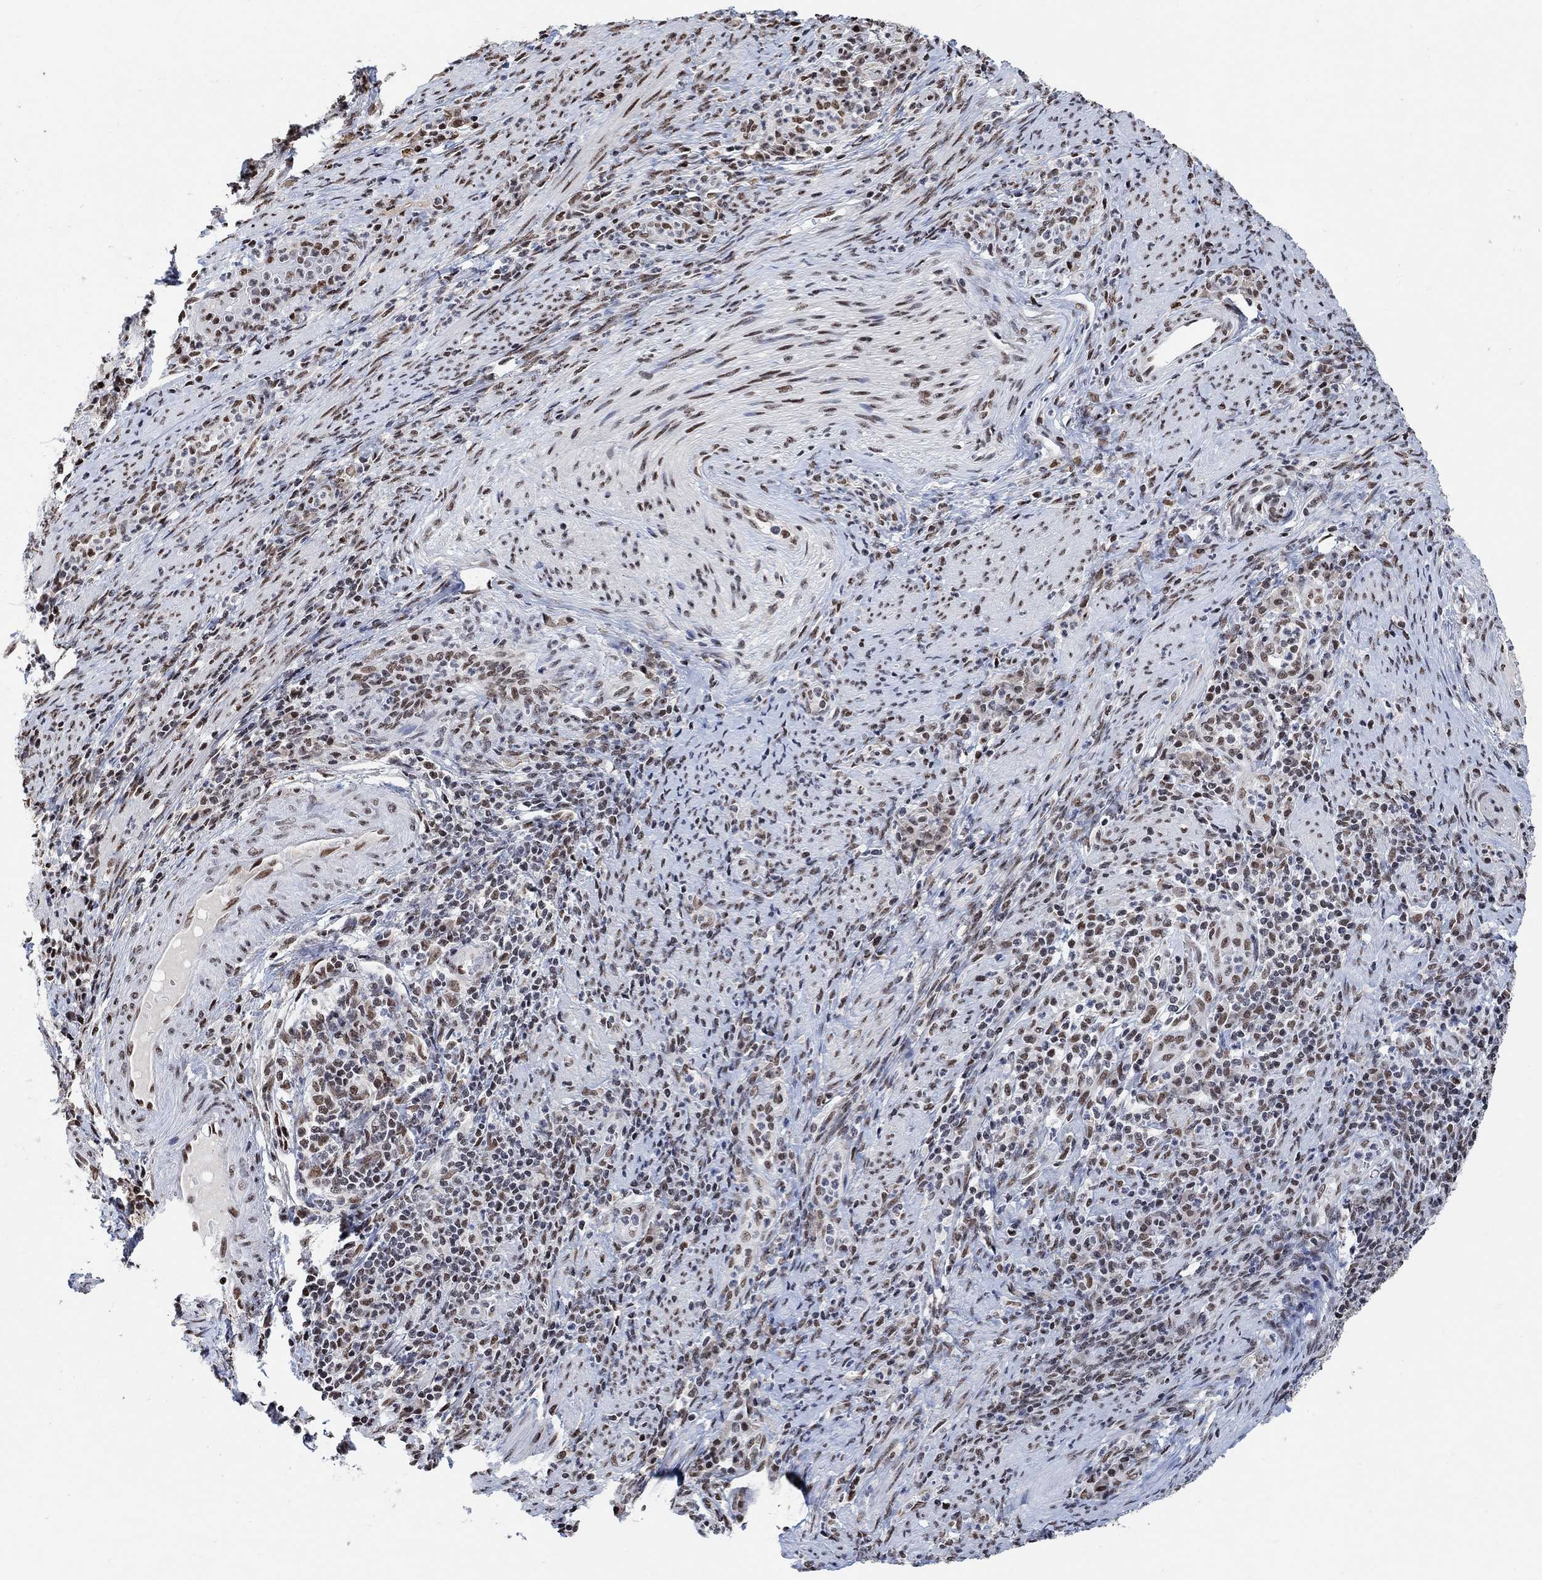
{"staining": {"intensity": "moderate", "quantity": "25%-75%", "location": "nuclear"}, "tissue": "cervical cancer", "cell_type": "Tumor cells", "image_type": "cancer", "snomed": [{"axis": "morphology", "description": "Squamous cell carcinoma, NOS"}, {"axis": "topography", "description": "Cervix"}], "caption": "The image shows immunohistochemical staining of cervical cancer (squamous cell carcinoma). There is moderate nuclear expression is seen in approximately 25%-75% of tumor cells.", "gene": "USP39", "patient": {"sex": "female", "age": 26}}